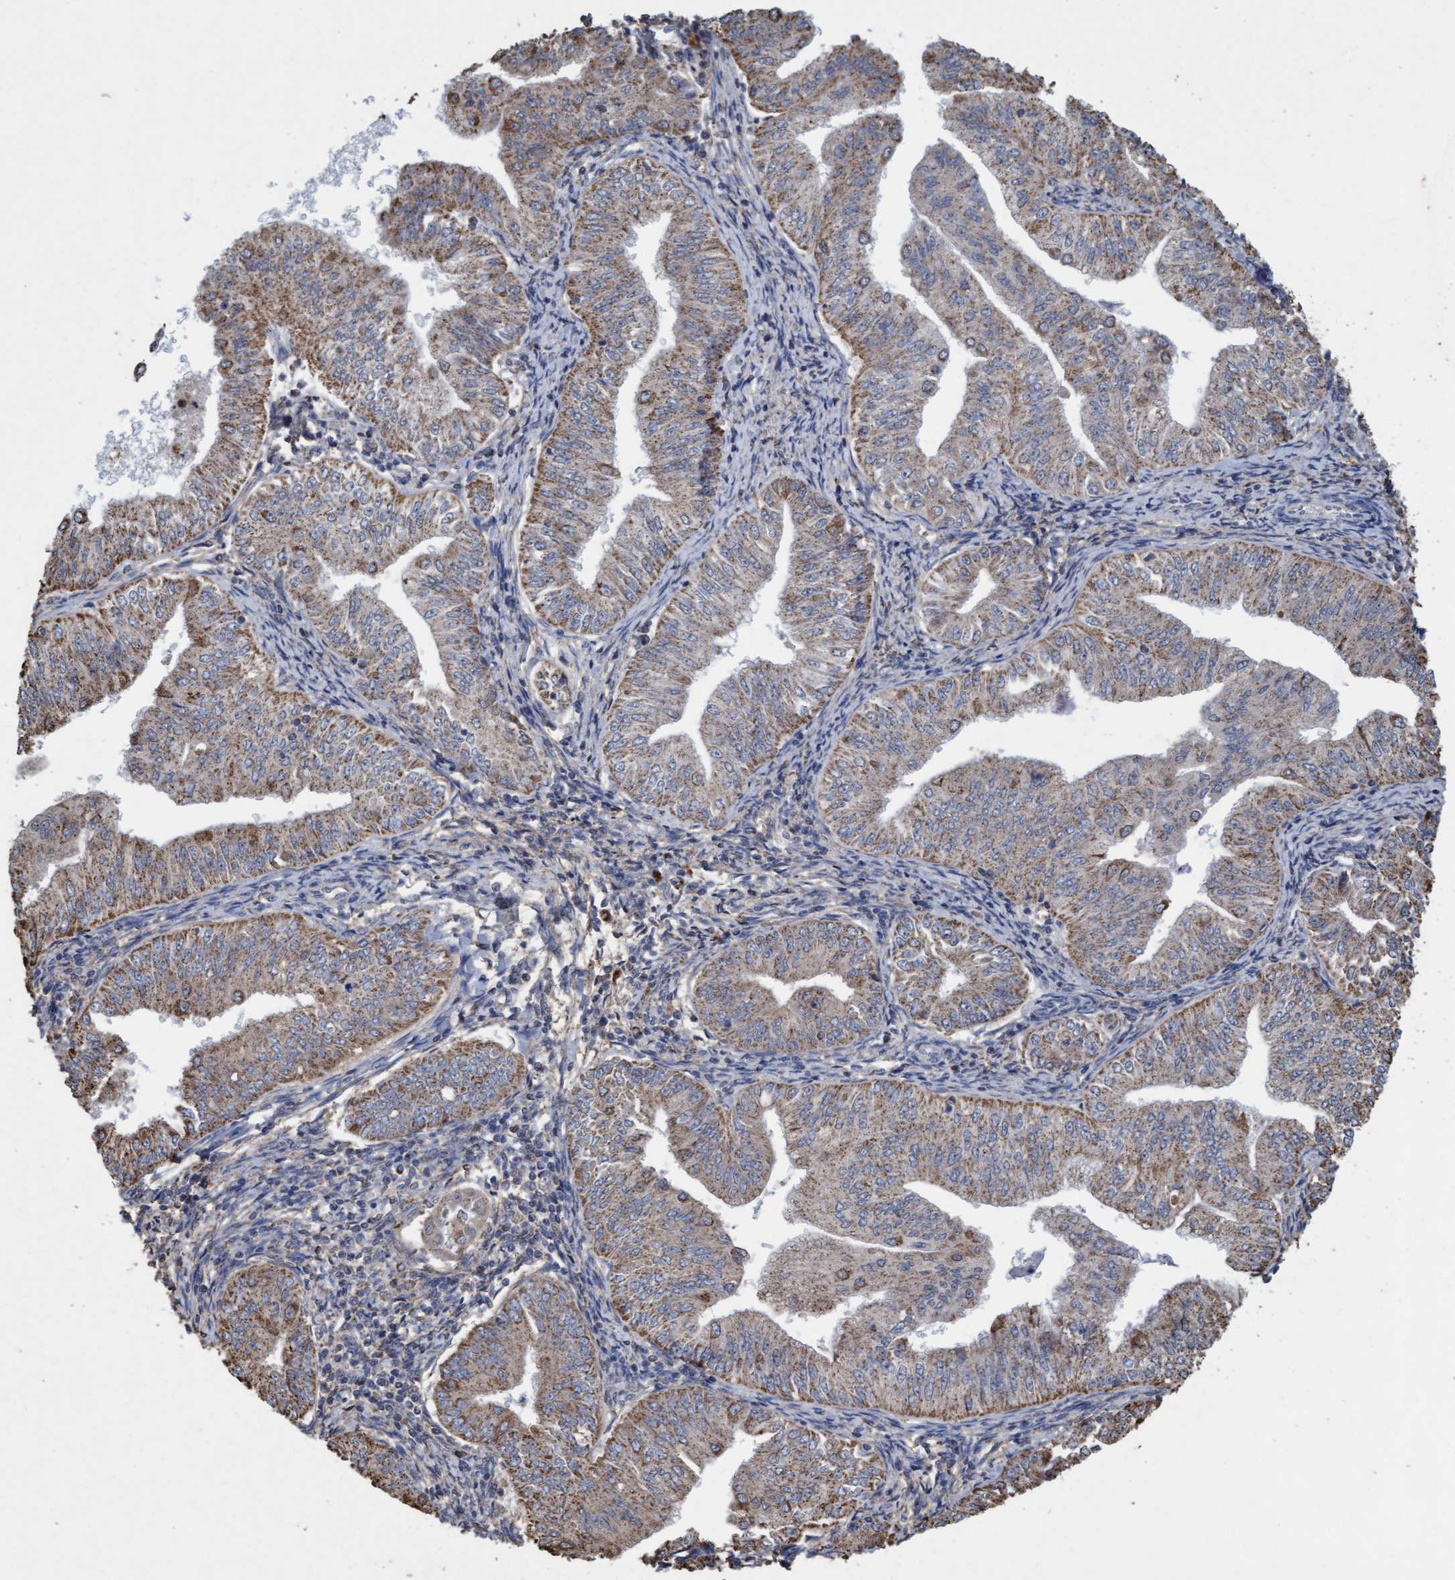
{"staining": {"intensity": "moderate", "quantity": ">75%", "location": "cytoplasmic/membranous"}, "tissue": "endometrial cancer", "cell_type": "Tumor cells", "image_type": "cancer", "snomed": [{"axis": "morphology", "description": "Normal tissue, NOS"}, {"axis": "morphology", "description": "Adenocarcinoma, NOS"}, {"axis": "topography", "description": "Endometrium"}], "caption": "Immunohistochemical staining of human adenocarcinoma (endometrial) demonstrates medium levels of moderate cytoplasmic/membranous protein staining in about >75% of tumor cells.", "gene": "VSIG8", "patient": {"sex": "female", "age": 53}}